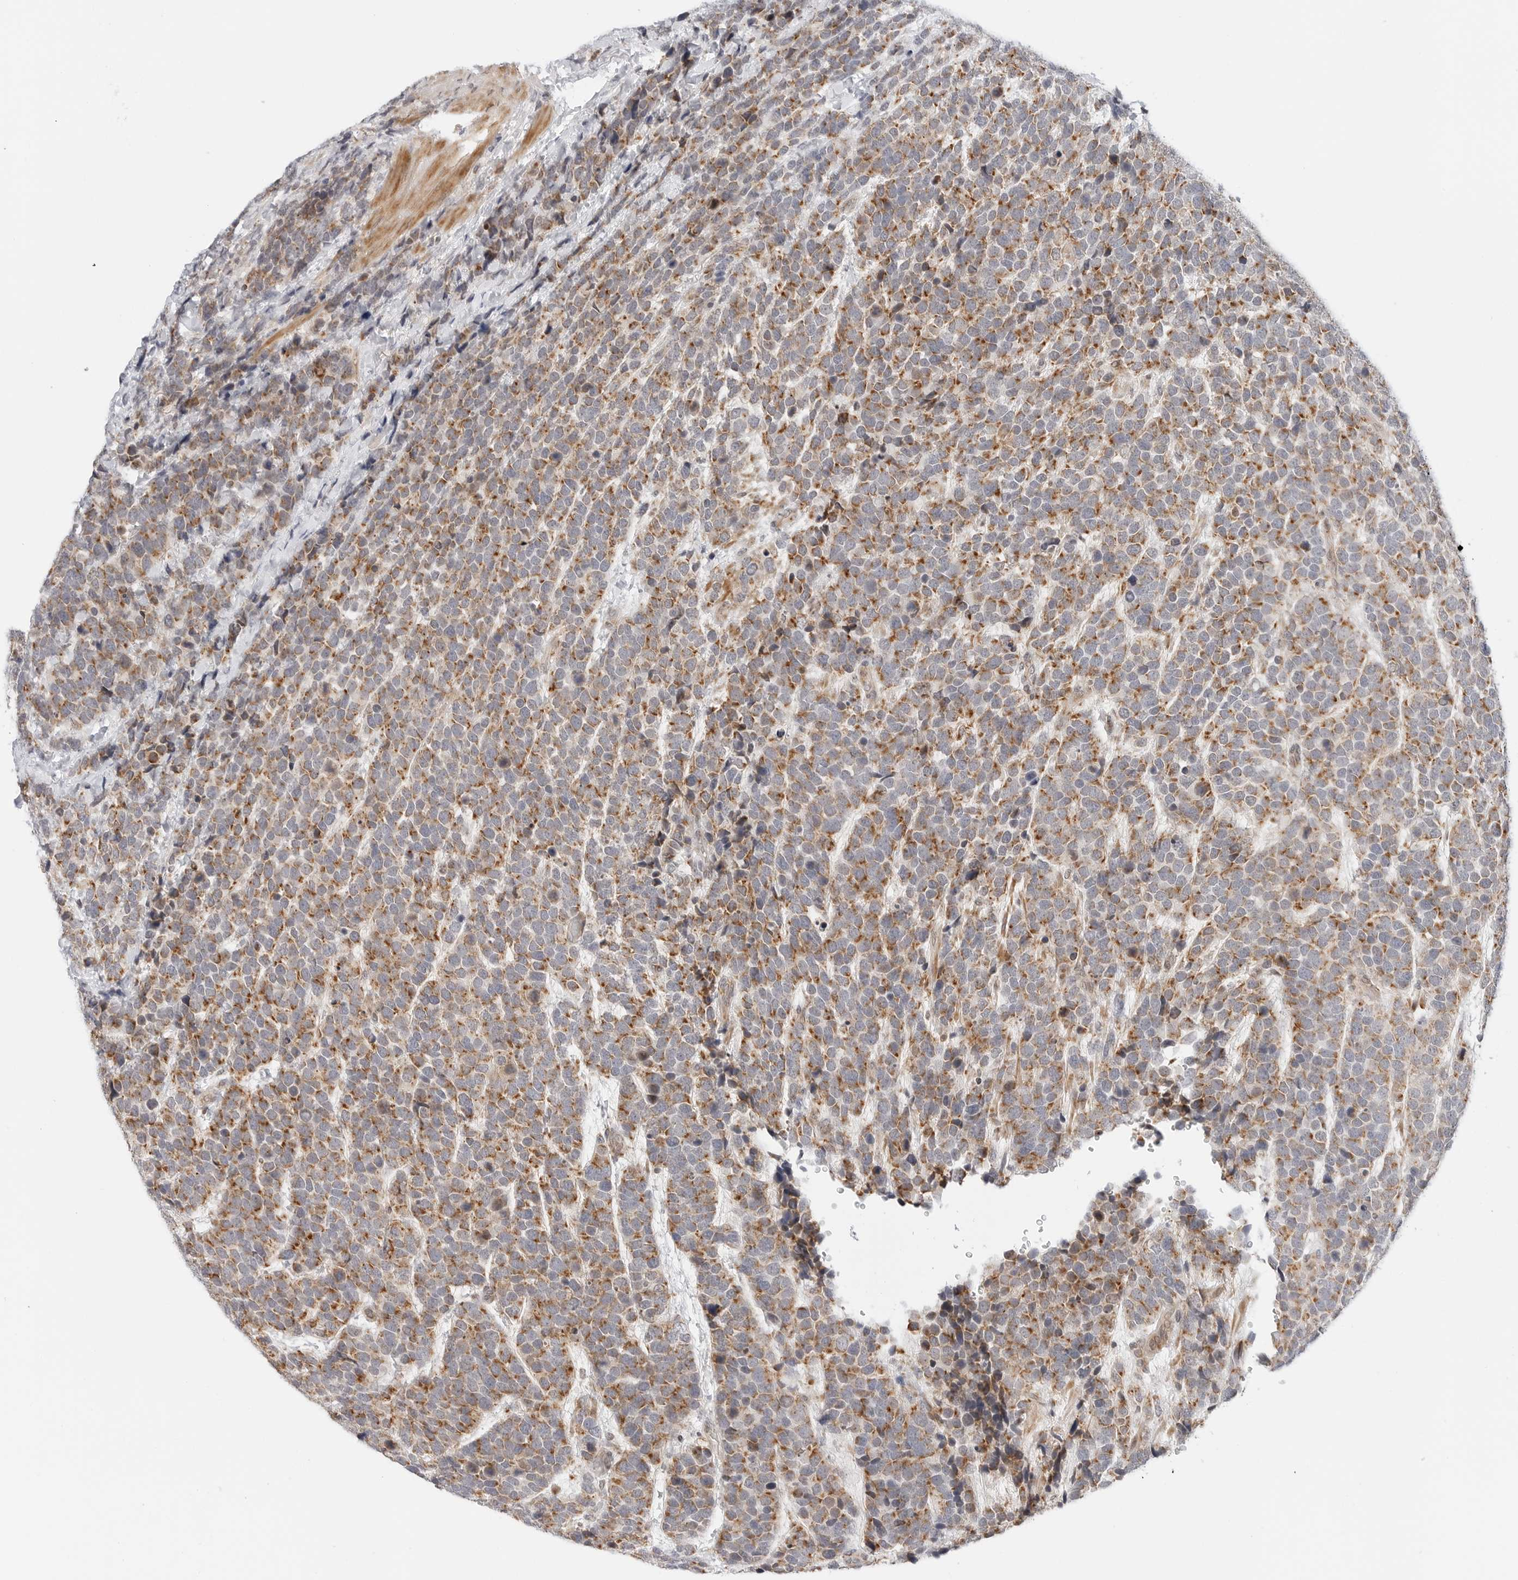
{"staining": {"intensity": "moderate", "quantity": ">75%", "location": "cytoplasmic/membranous"}, "tissue": "urothelial cancer", "cell_type": "Tumor cells", "image_type": "cancer", "snomed": [{"axis": "morphology", "description": "Urothelial carcinoma, High grade"}, {"axis": "topography", "description": "Urinary bladder"}], "caption": "Moderate cytoplasmic/membranous staining is seen in approximately >75% of tumor cells in high-grade urothelial carcinoma.", "gene": "DYRK4", "patient": {"sex": "female", "age": 82}}